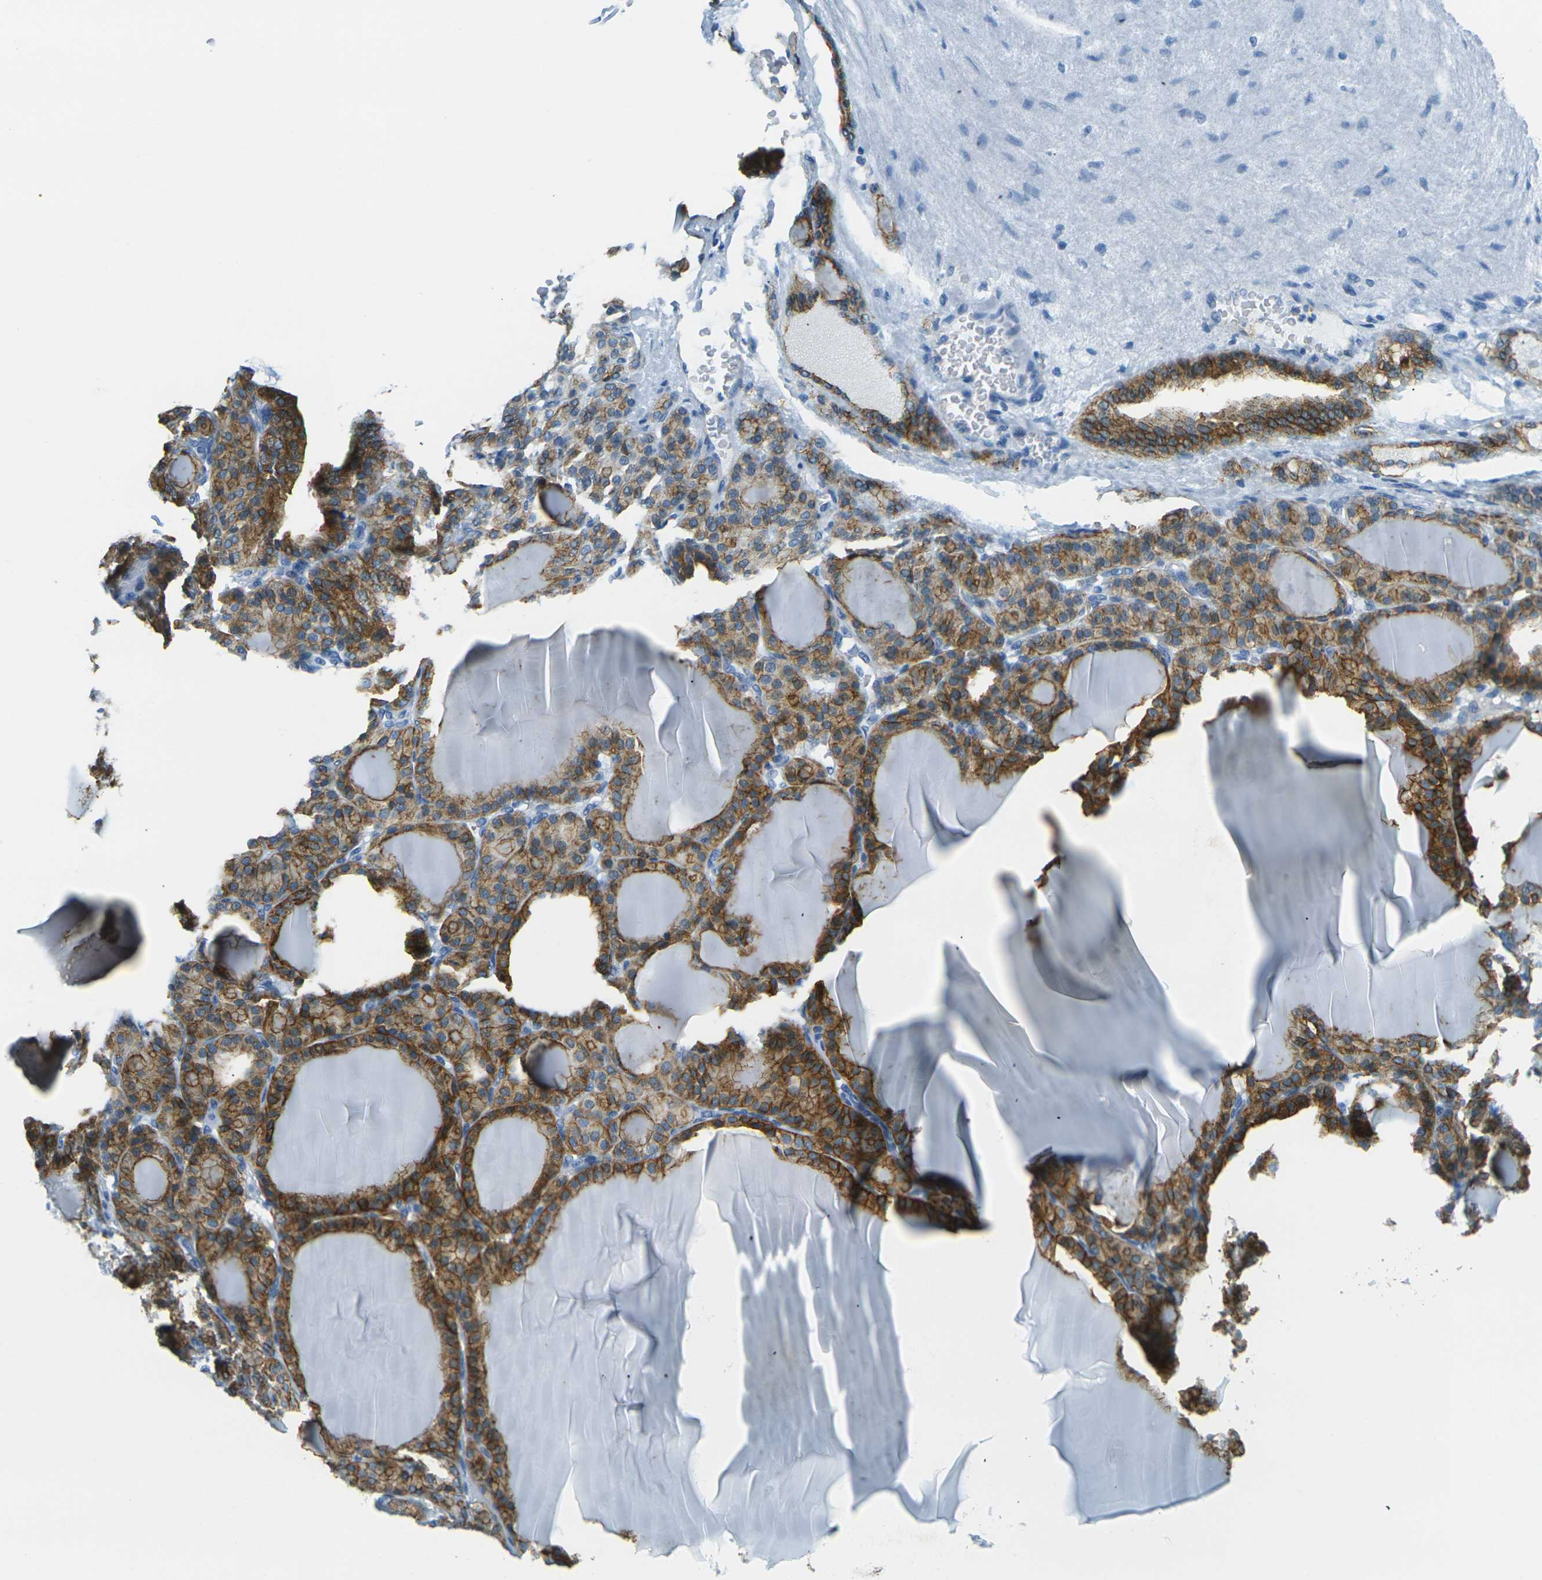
{"staining": {"intensity": "strong", "quantity": ">75%", "location": "cytoplasmic/membranous"}, "tissue": "thyroid gland", "cell_type": "Glandular cells", "image_type": "normal", "snomed": [{"axis": "morphology", "description": "Normal tissue, NOS"}, {"axis": "topography", "description": "Thyroid gland"}], "caption": "IHC staining of normal thyroid gland, which exhibits high levels of strong cytoplasmic/membranous positivity in approximately >75% of glandular cells indicating strong cytoplasmic/membranous protein expression. The staining was performed using DAB (brown) for protein detection and nuclei were counterstained in hematoxylin (blue).", "gene": "OCLN", "patient": {"sex": "female", "age": 28}}